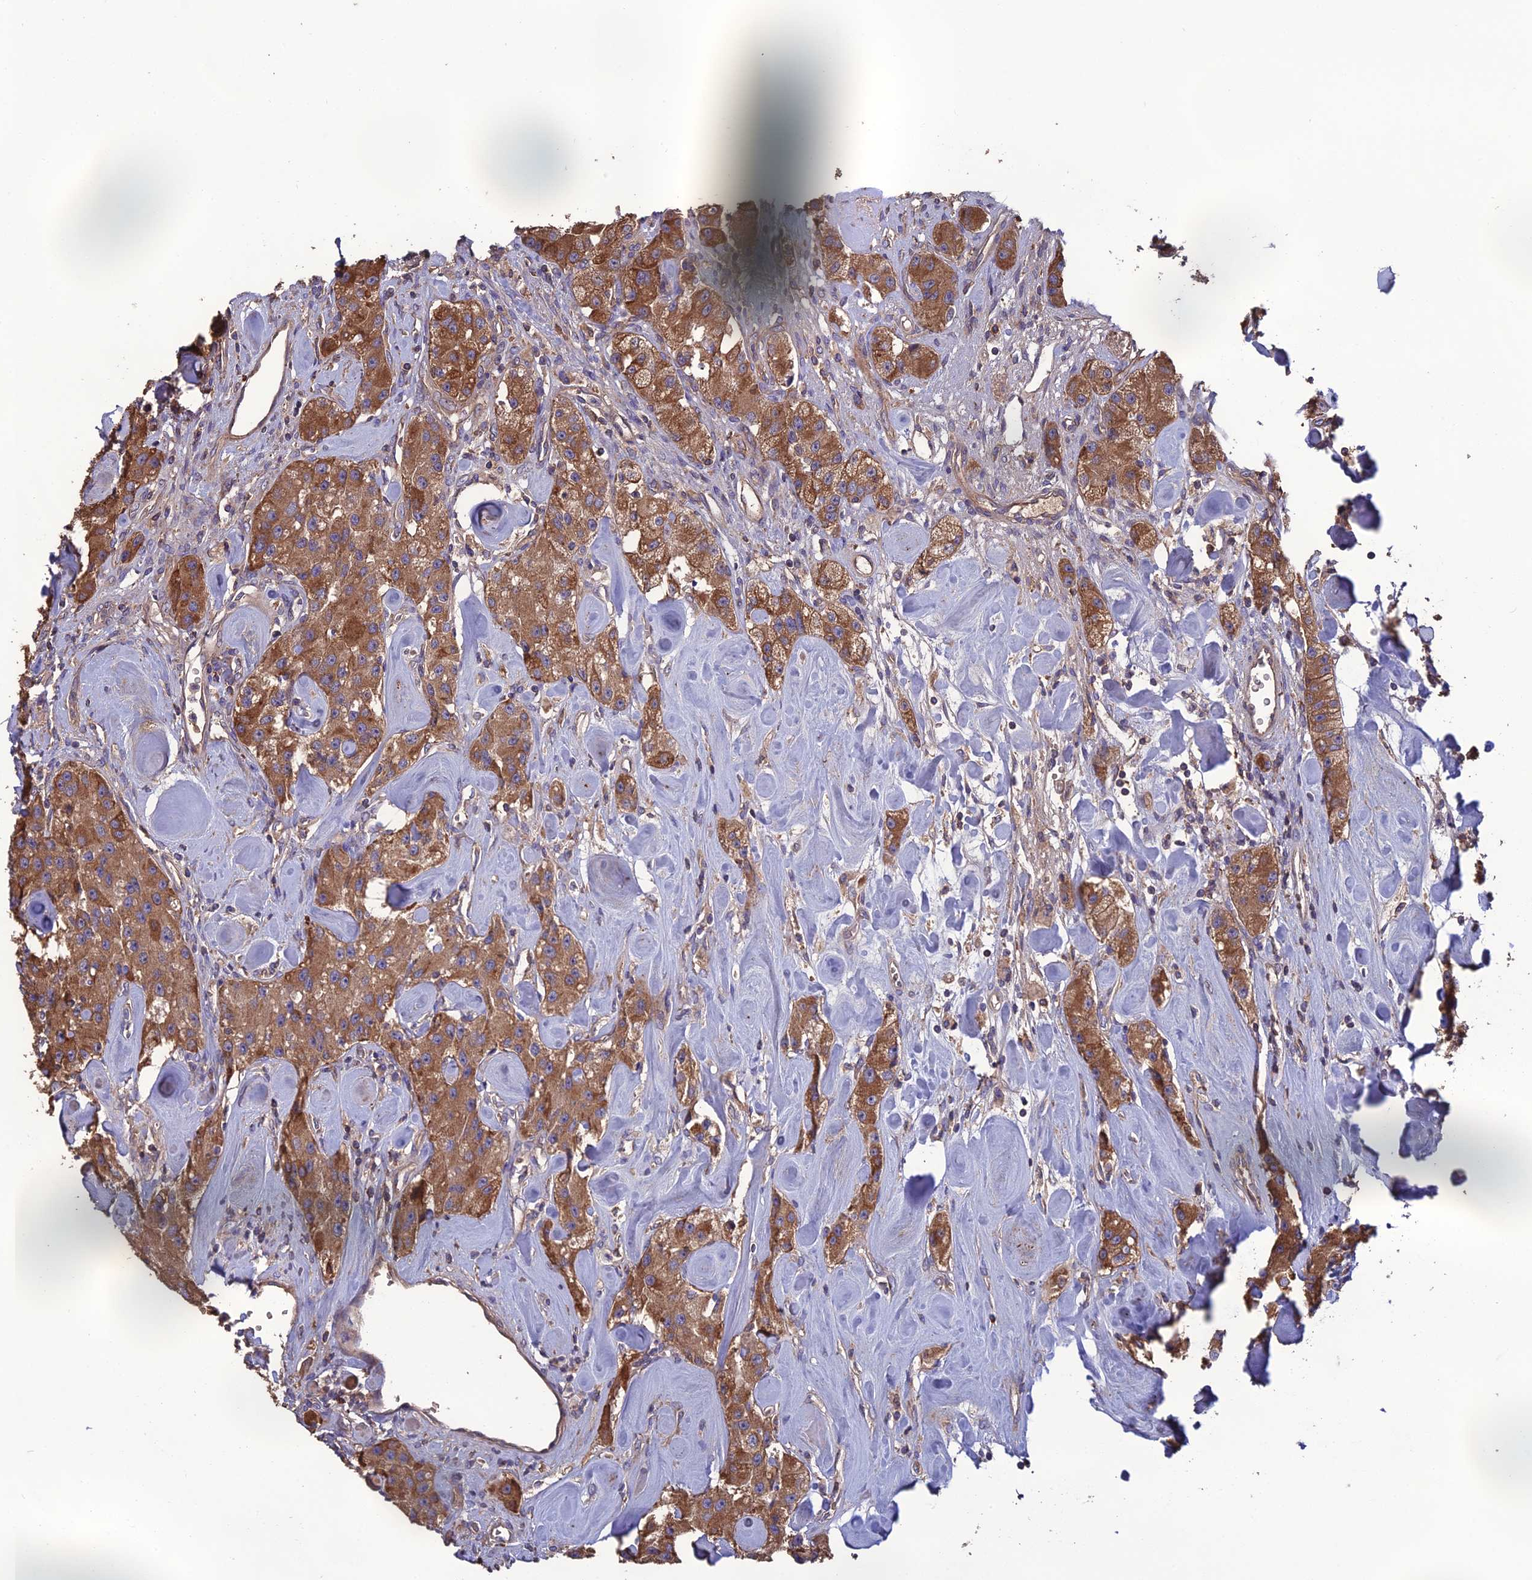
{"staining": {"intensity": "moderate", "quantity": ">75%", "location": "cytoplasmic/membranous"}, "tissue": "carcinoid", "cell_type": "Tumor cells", "image_type": "cancer", "snomed": [{"axis": "morphology", "description": "Carcinoid, malignant, NOS"}, {"axis": "topography", "description": "Pancreas"}], "caption": "A high-resolution micrograph shows IHC staining of carcinoid, which displays moderate cytoplasmic/membranous staining in about >75% of tumor cells.", "gene": "GALR2", "patient": {"sex": "male", "age": 41}}